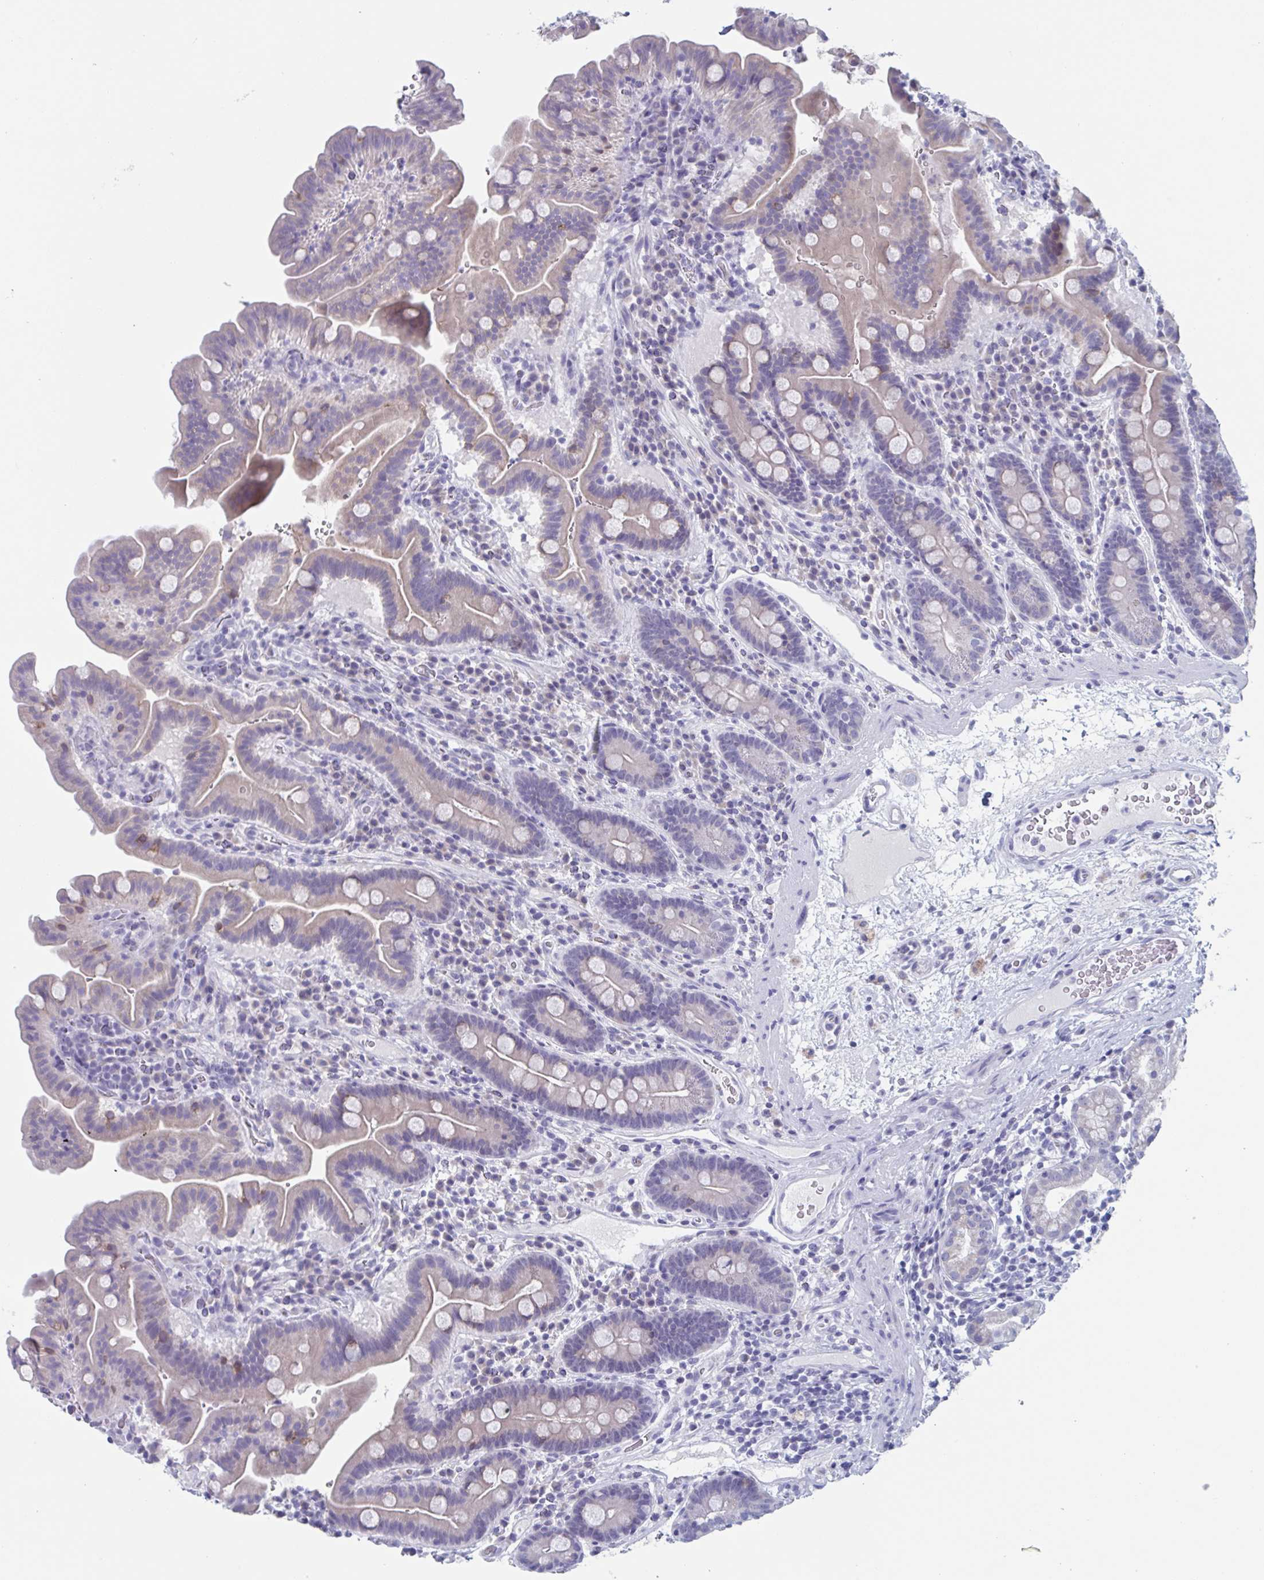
{"staining": {"intensity": "moderate", "quantity": "<25%", "location": "cytoplasmic/membranous"}, "tissue": "small intestine", "cell_type": "Glandular cells", "image_type": "normal", "snomed": [{"axis": "morphology", "description": "Normal tissue, NOS"}, {"axis": "topography", "description": "Small intestine"}], "caption": "Immunohistochemistry histopathology image of normal small intestine: small intestine stained using IHC reveals low levels of moderate protein expression localized specifically in the cytoplasmic/membranous of glandular cells, appearing as a cytoplasmic/membranous brown color.", "gene": "HSD11B2", "patient": {"sex": "male", "age": 26}}